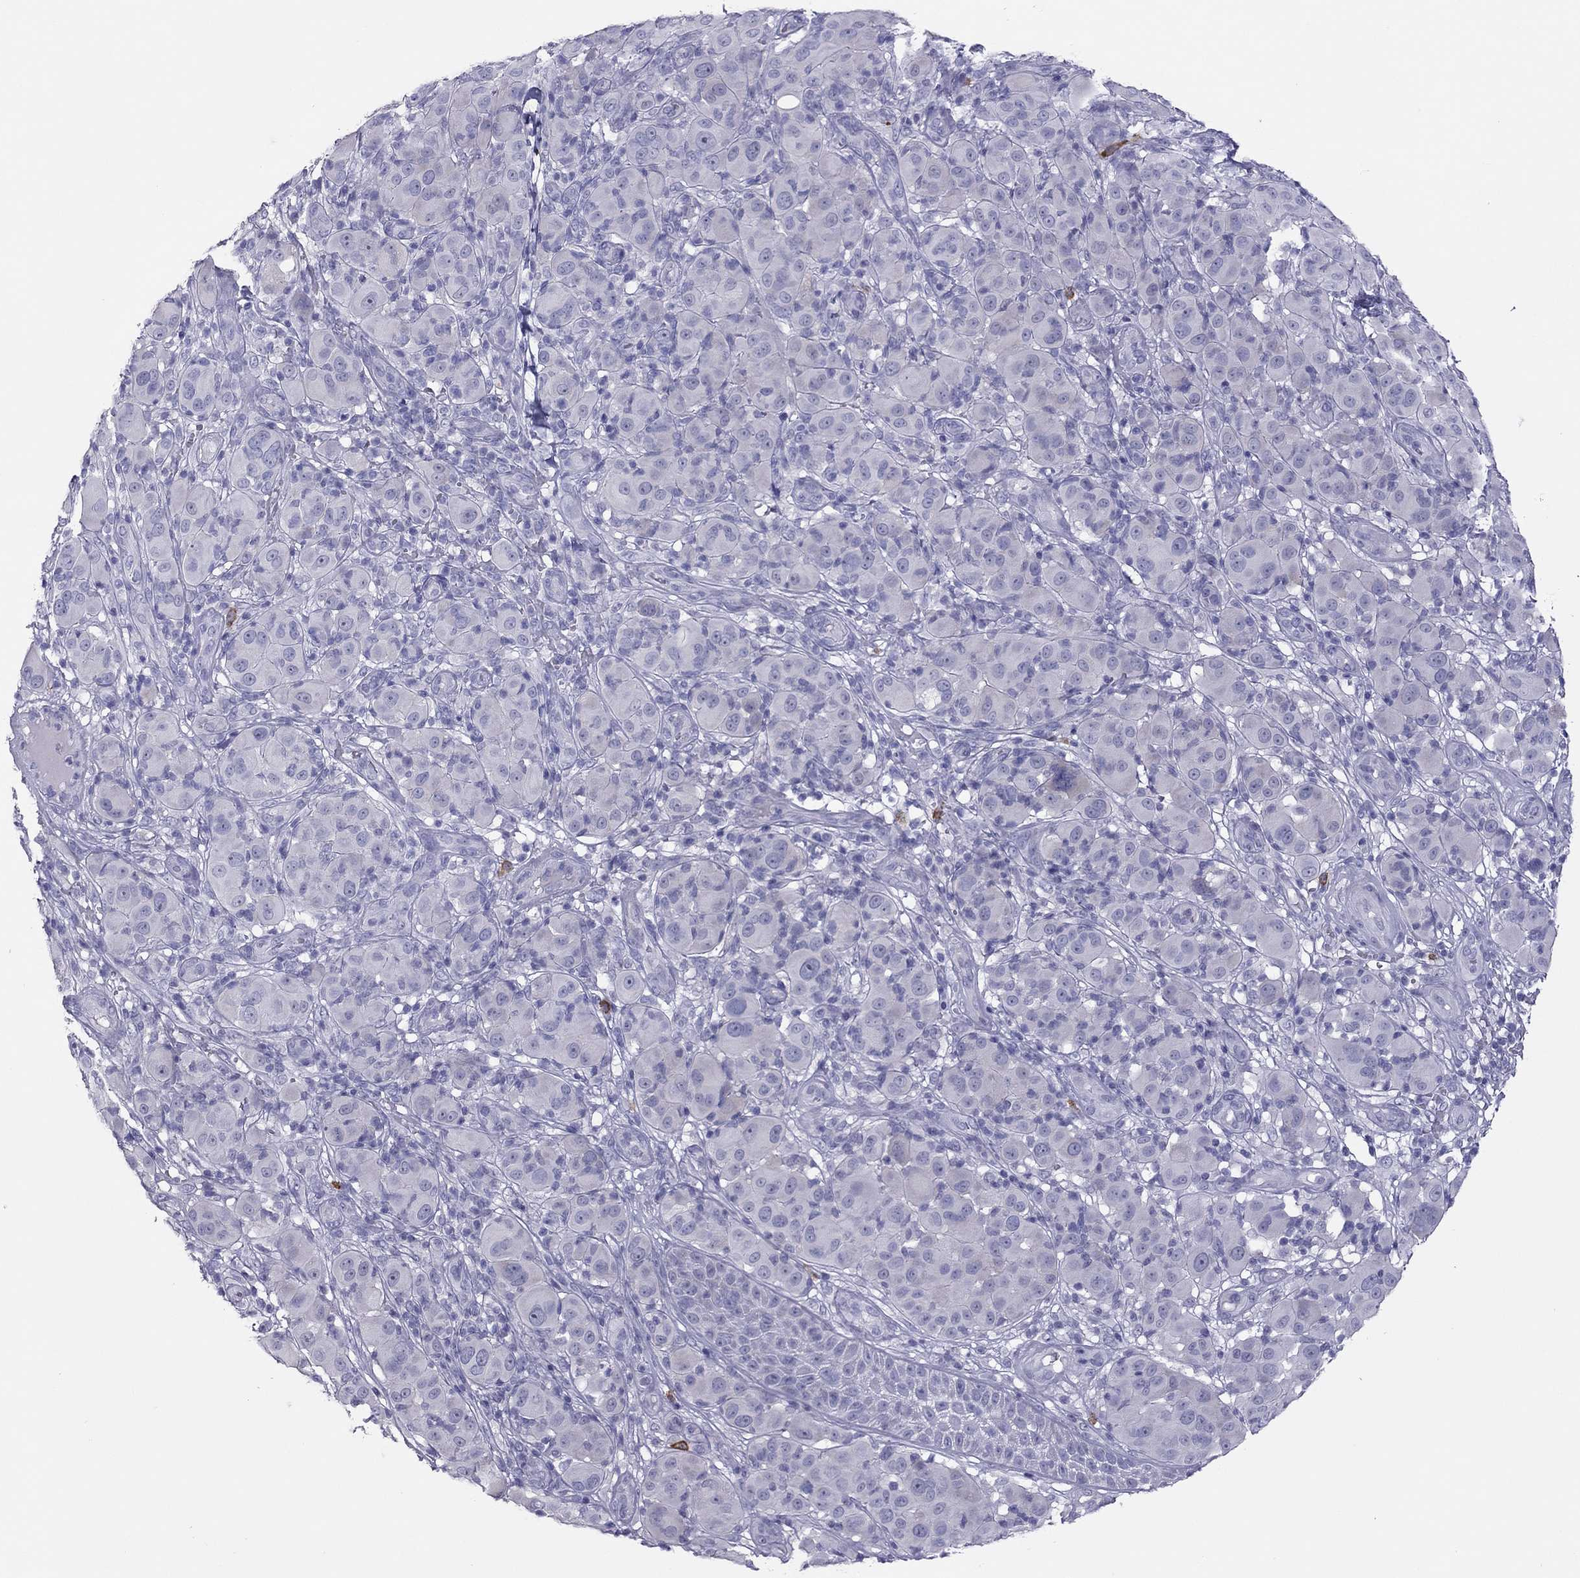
{"staining": {"intensity": "negative", "quantity": "none", "location": "none"}, "tissue": "melanoma", "cell_type": "Tumor cells", "image_type": "cancer", "snomed": [{"axis": "morphology", "description": "Malignant melanoma, NOS"}, {"axis": "topography", "description": "Skin"}], "caption": "This is a micrograph of immunohistochemistry (IHC) staining of melanoma, which shows no positivity in tumor cells.", "gene": "IL17REL", "patient": {"sex": "female", "age": 87}}